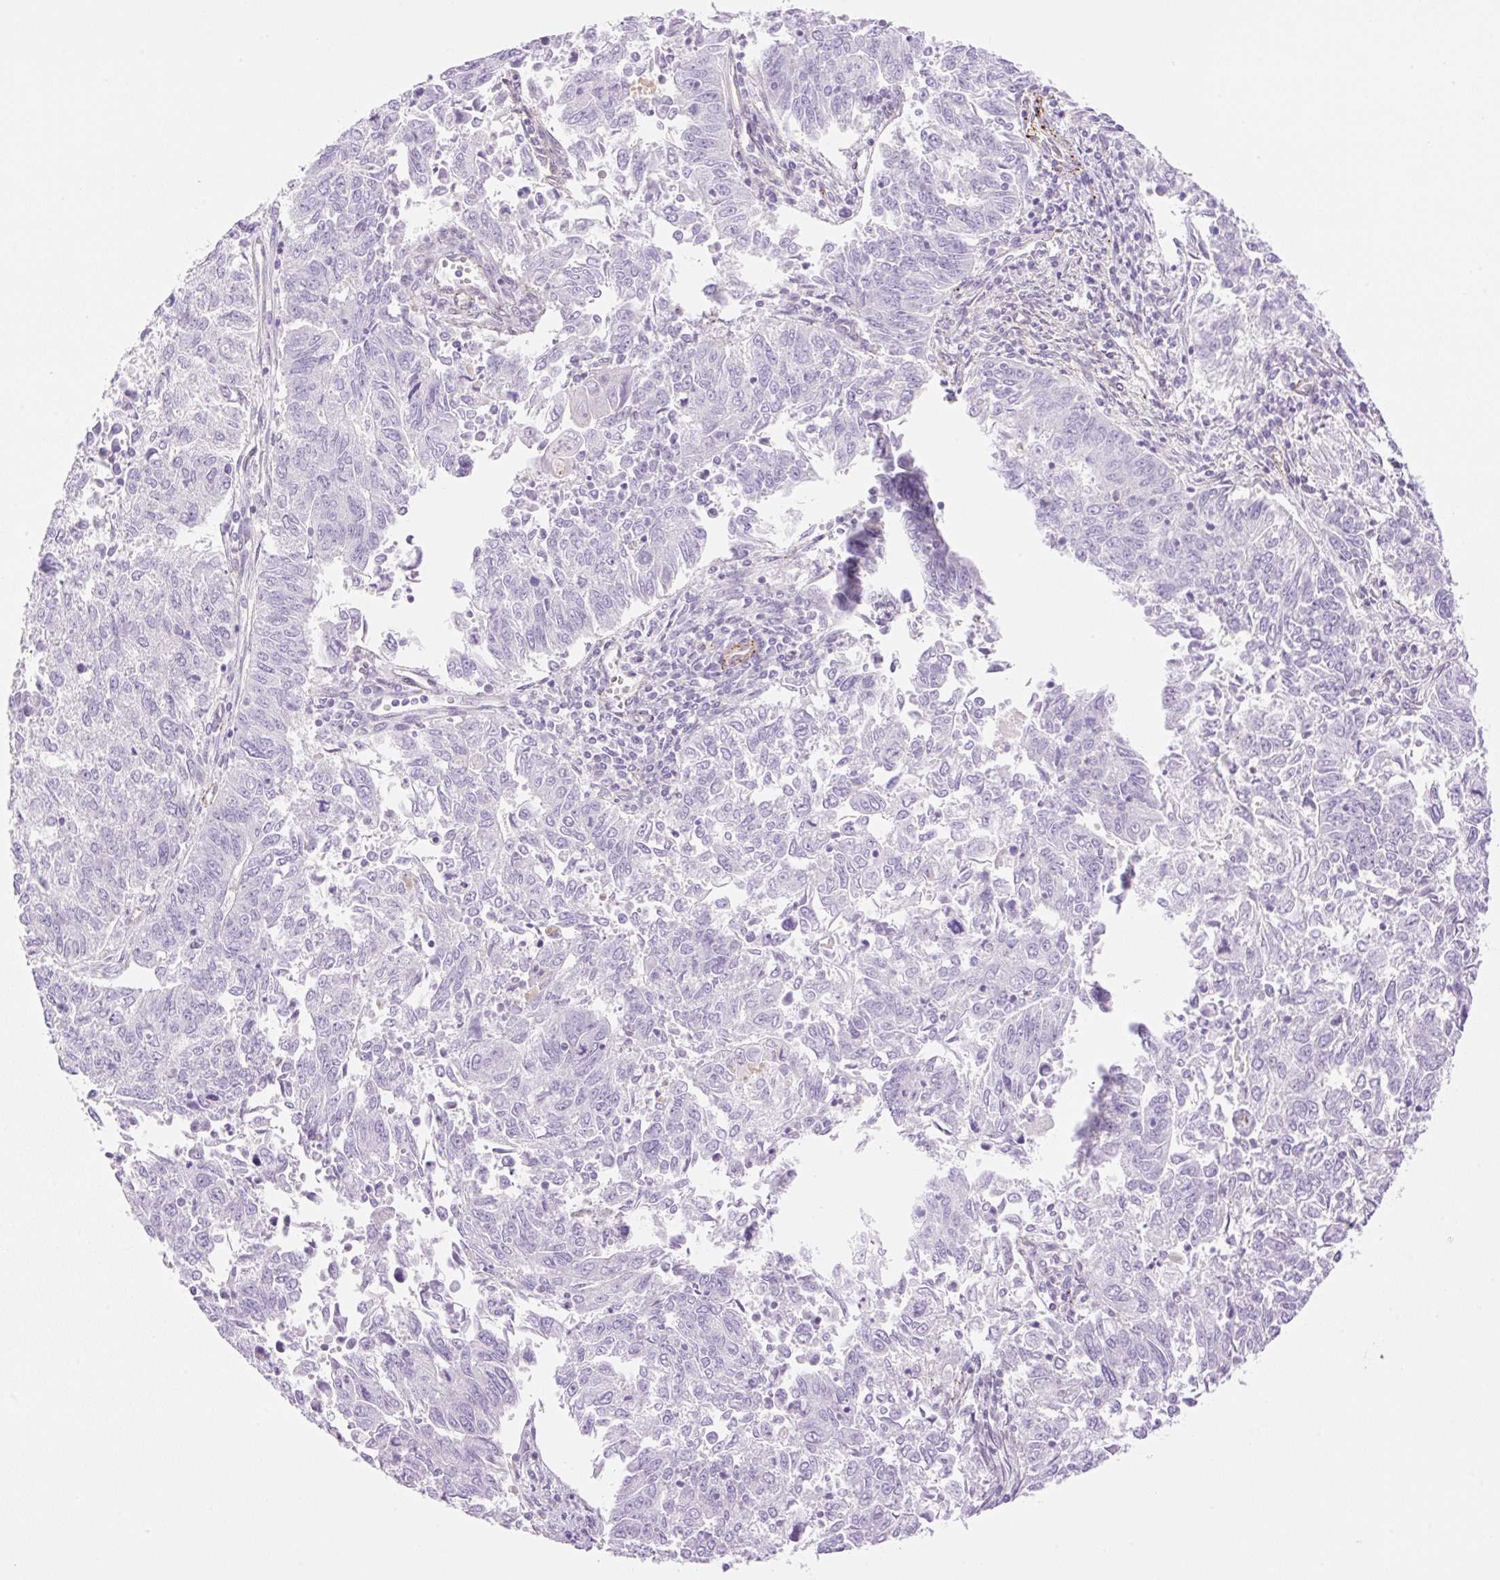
{"staining": {"intensity": "negative", "quantity": "none", "location": "none"}, "tissue": "endometrial cancer", "cell_type": "Tumor cells", "image_type": "cancer", "snomed": [{"axis": "morphology", "description": "Adenocarcinoma, NOS"}, {"axis": "topography", "description": "Endometrium"}], "caption": "A high-resolution histopathology image shows immunohistochemistry staining of adenocarcinoma (endometrial), which shows no significant positivity in tumor cells.", "gene": "EHD3", "patient": {"sex": "female", "age": 42}}